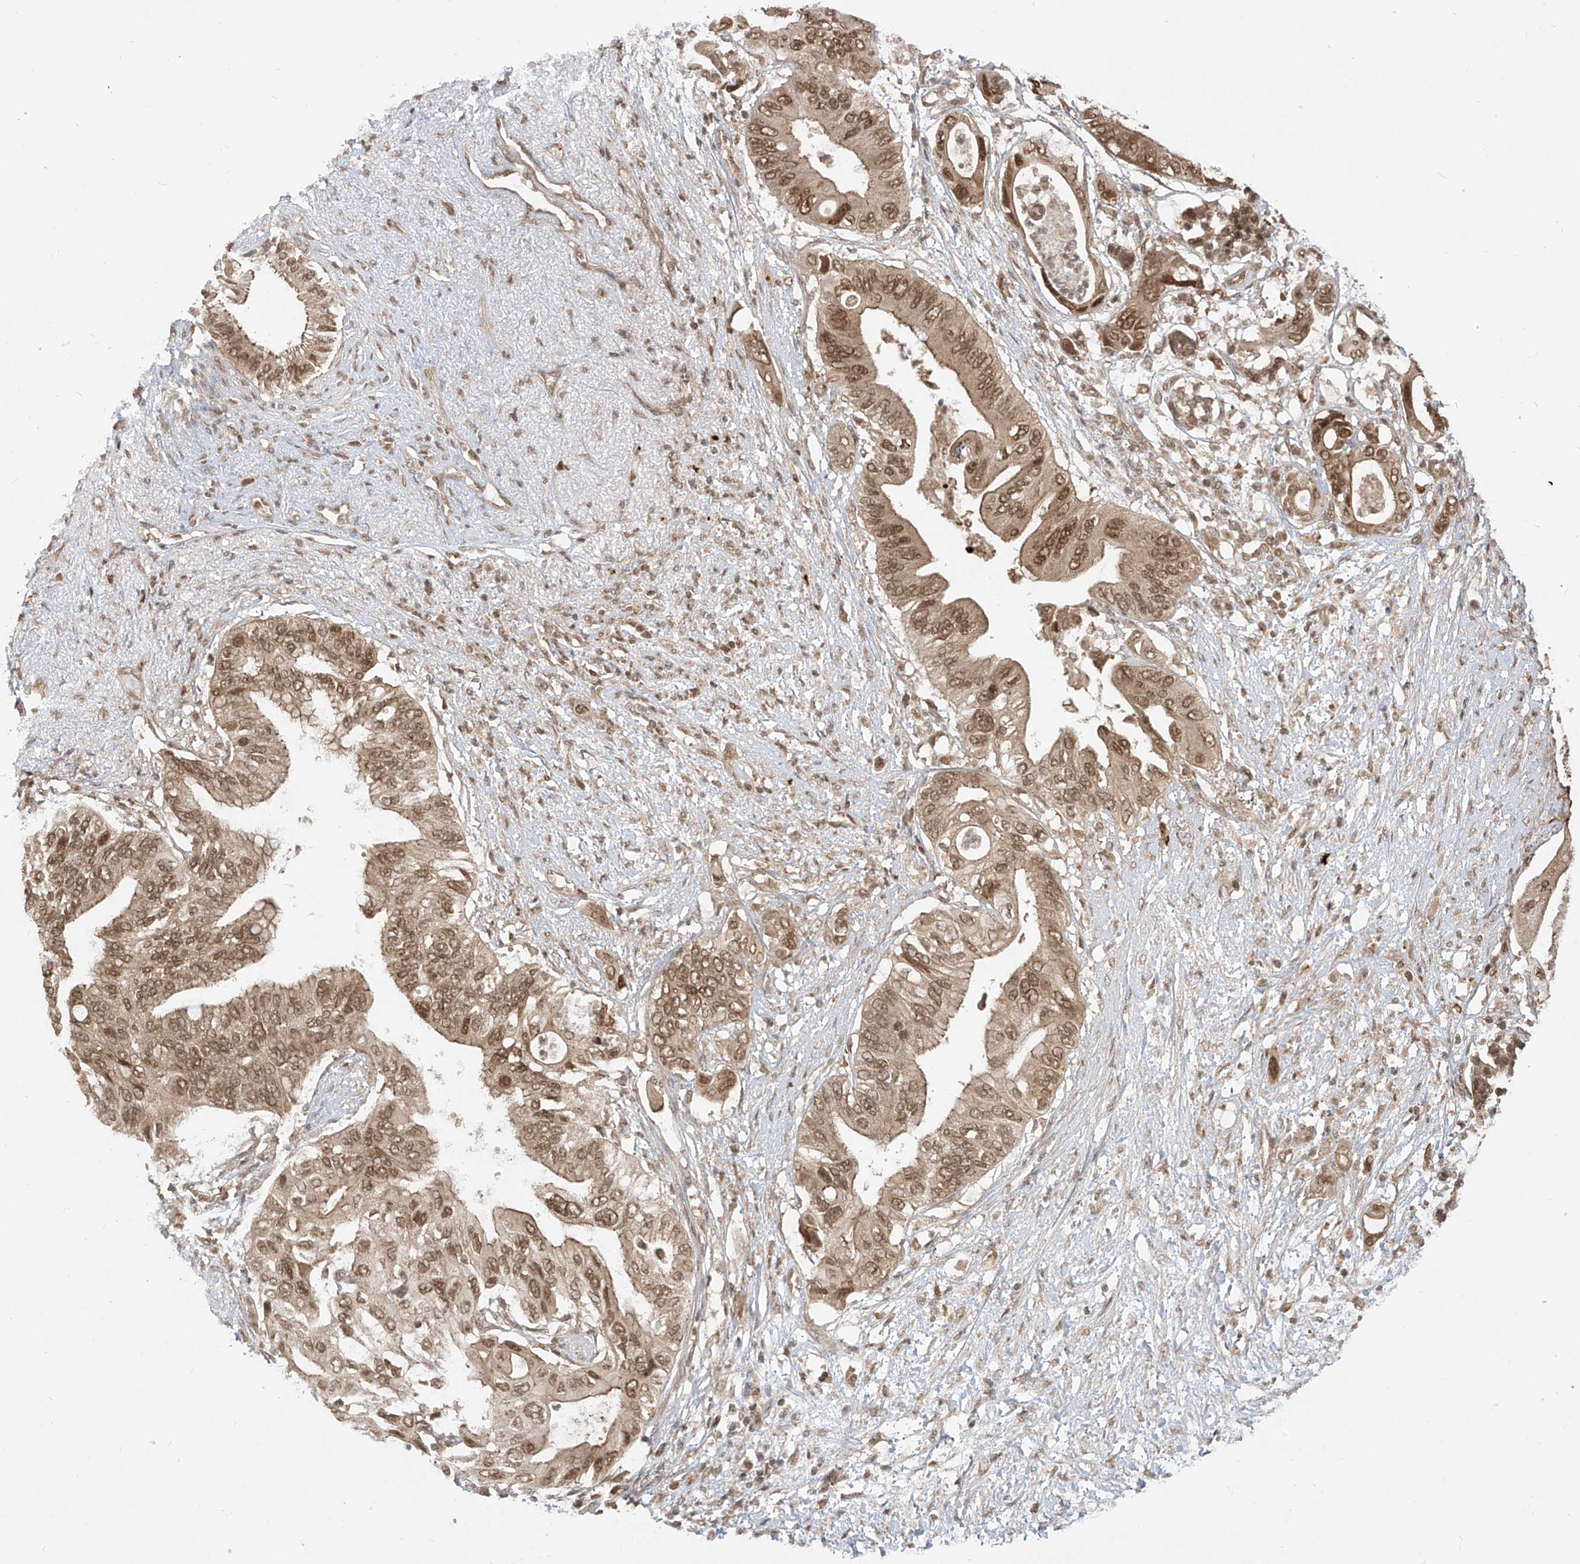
{"staining": {"intensity": "moderate", "quantity": ">75%", "location": "cytoplasmic/membranous,nuclear"}, "tissue": "pancreatic cancer", "cell_type": "Tumor cells", "image_type": "cancer", "snomed": [{"axis": "morphology", "description": "Adenocarcinoma, NOS"}, {"axis": "topography", "description": "Pancreas"}], "caption": "An IHC histopathology image of neoplastic tissue is shown. Protein staining in brown shows moderate cytoplasmic/membranous and nuclear positivity in adenocarcinoma (pancreatic) within tumor cells.", "gene": "LCOR", "patient": {"sex": "male", "age": 66}}